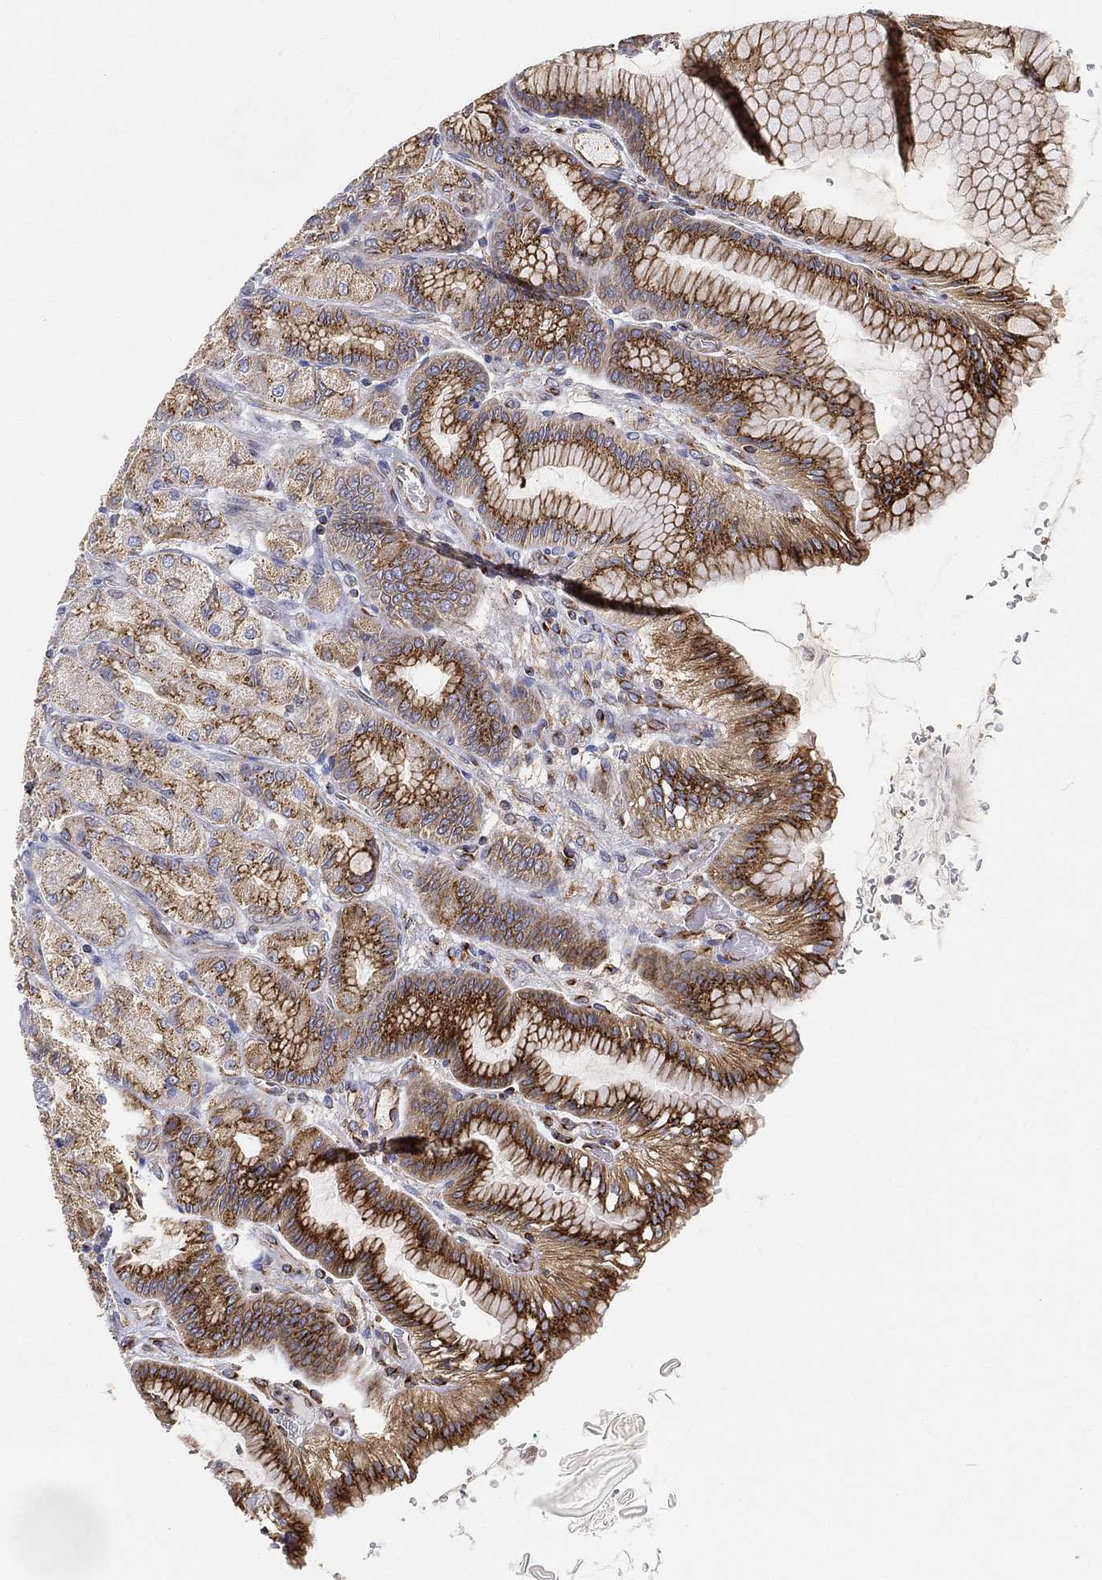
{"staining": {"intensity": "strong", "quantity": "25%-75%", "location": "cytoplasmic/membranous"}, "tissue": "stomach", "cell_type": "Glandular cells", "image_type": "normal", "snomed": [{"axis": "morphology", "description": "Normal tissue, NOS"}, {"axis": "morphology", "description": "Adenocarcinoma, NOS"}, {"axis": "morphology", "description": "Adenocarcinoma, High grade"}, {"axis": "topography", "description": "Stomach, upper"}, {"axis": "topography", "description": "Stomach"}], "caption": "The micrograph demonstrates staining of unremarkable stomach, revealing strong cytoplasmic/membranous protein positivity (brown color) within glandular cells. The staining was performed using DAB (3,3'-diaminobenzidine), with brown indicating positive protein expression. Nuclei are stained blue with hematoxylin.", "gene": "TMEM25", "patient": {"sex": "female", "age": 65}}